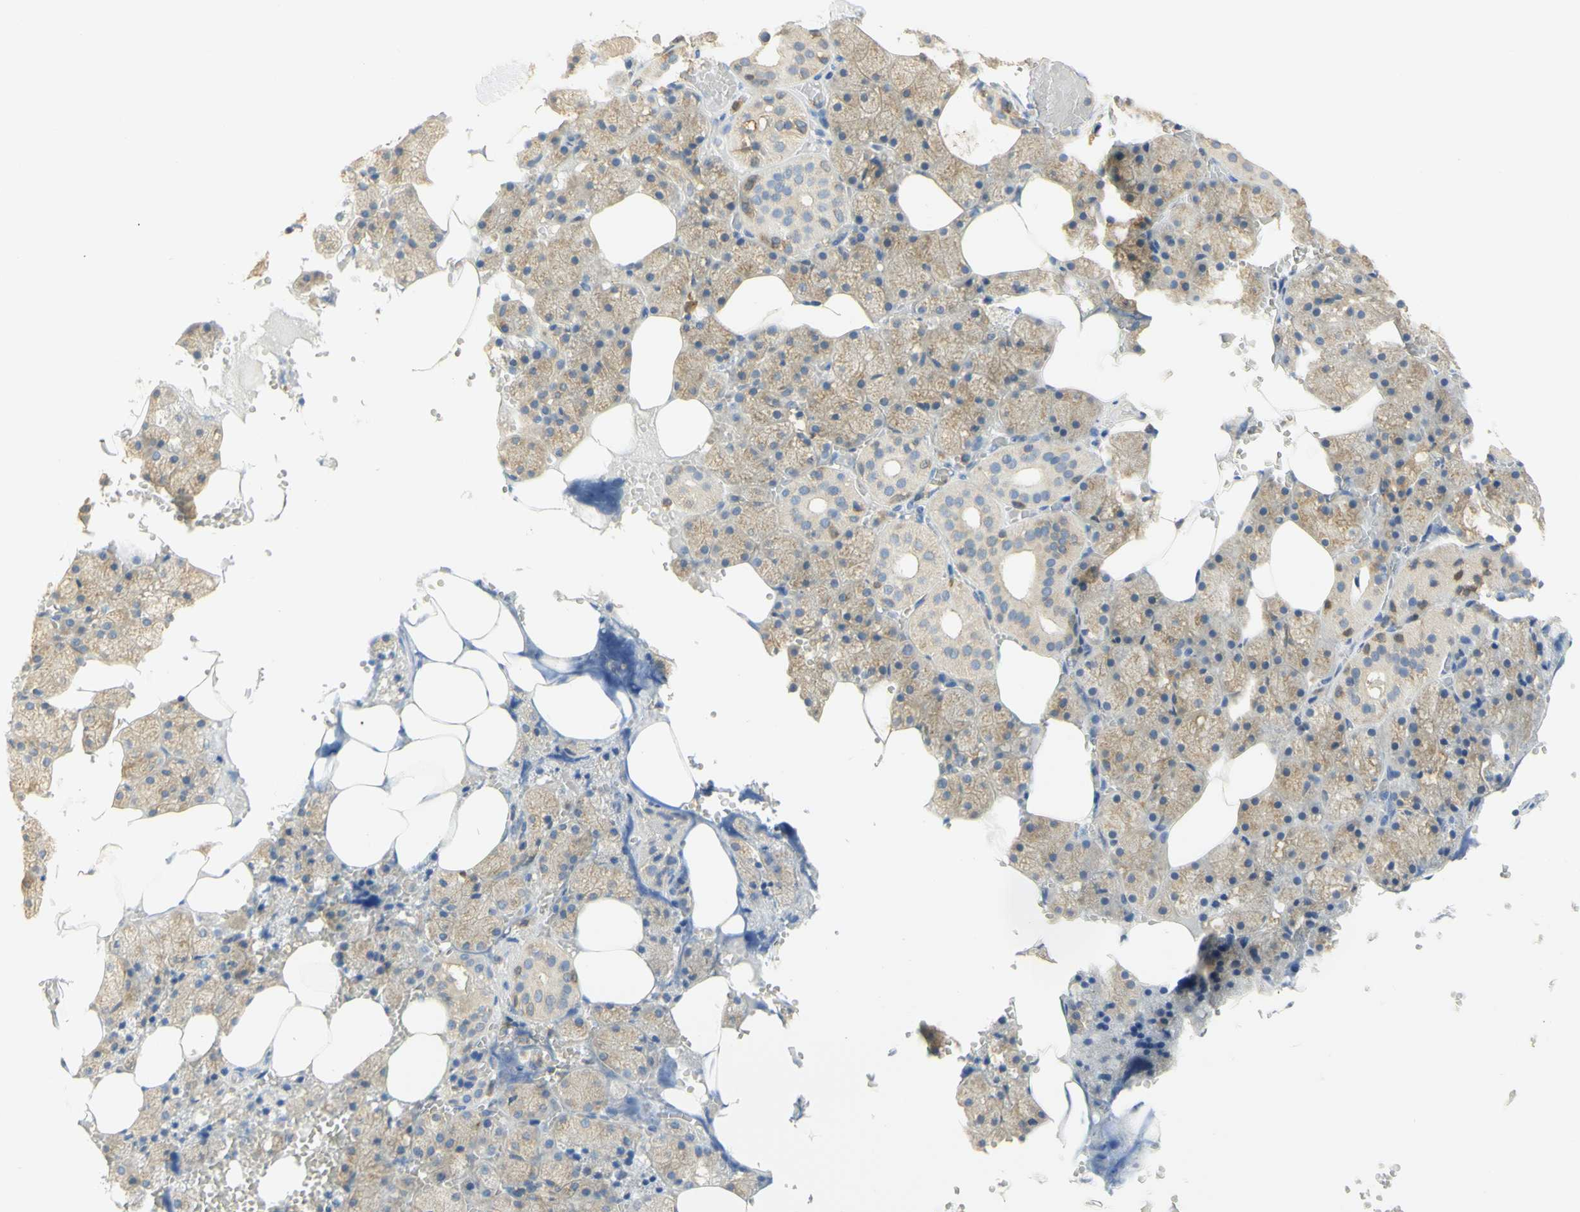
{"staining": {"intensity": "moderate", "quantity": ">75%", "location": "cytoplasmic/membranous"}, "tissue": "salivary gland", "cell_type": "Glandular cells", "image_type": "normal", "snomed": [{"axis": "morphology", "description": "Normal tissue, NOS"}, {"axis": "topography", "description": "Salivary gland"}], "caption": "A high-resolution histopathology image shows IHC staining of unremarkable salivary gland, which shows moderate cytoplasmic/membranous positivity in approximately >75% of glandular cells.", "gene": "PAK1", "patient": {"sex": "male", "age": 62}}